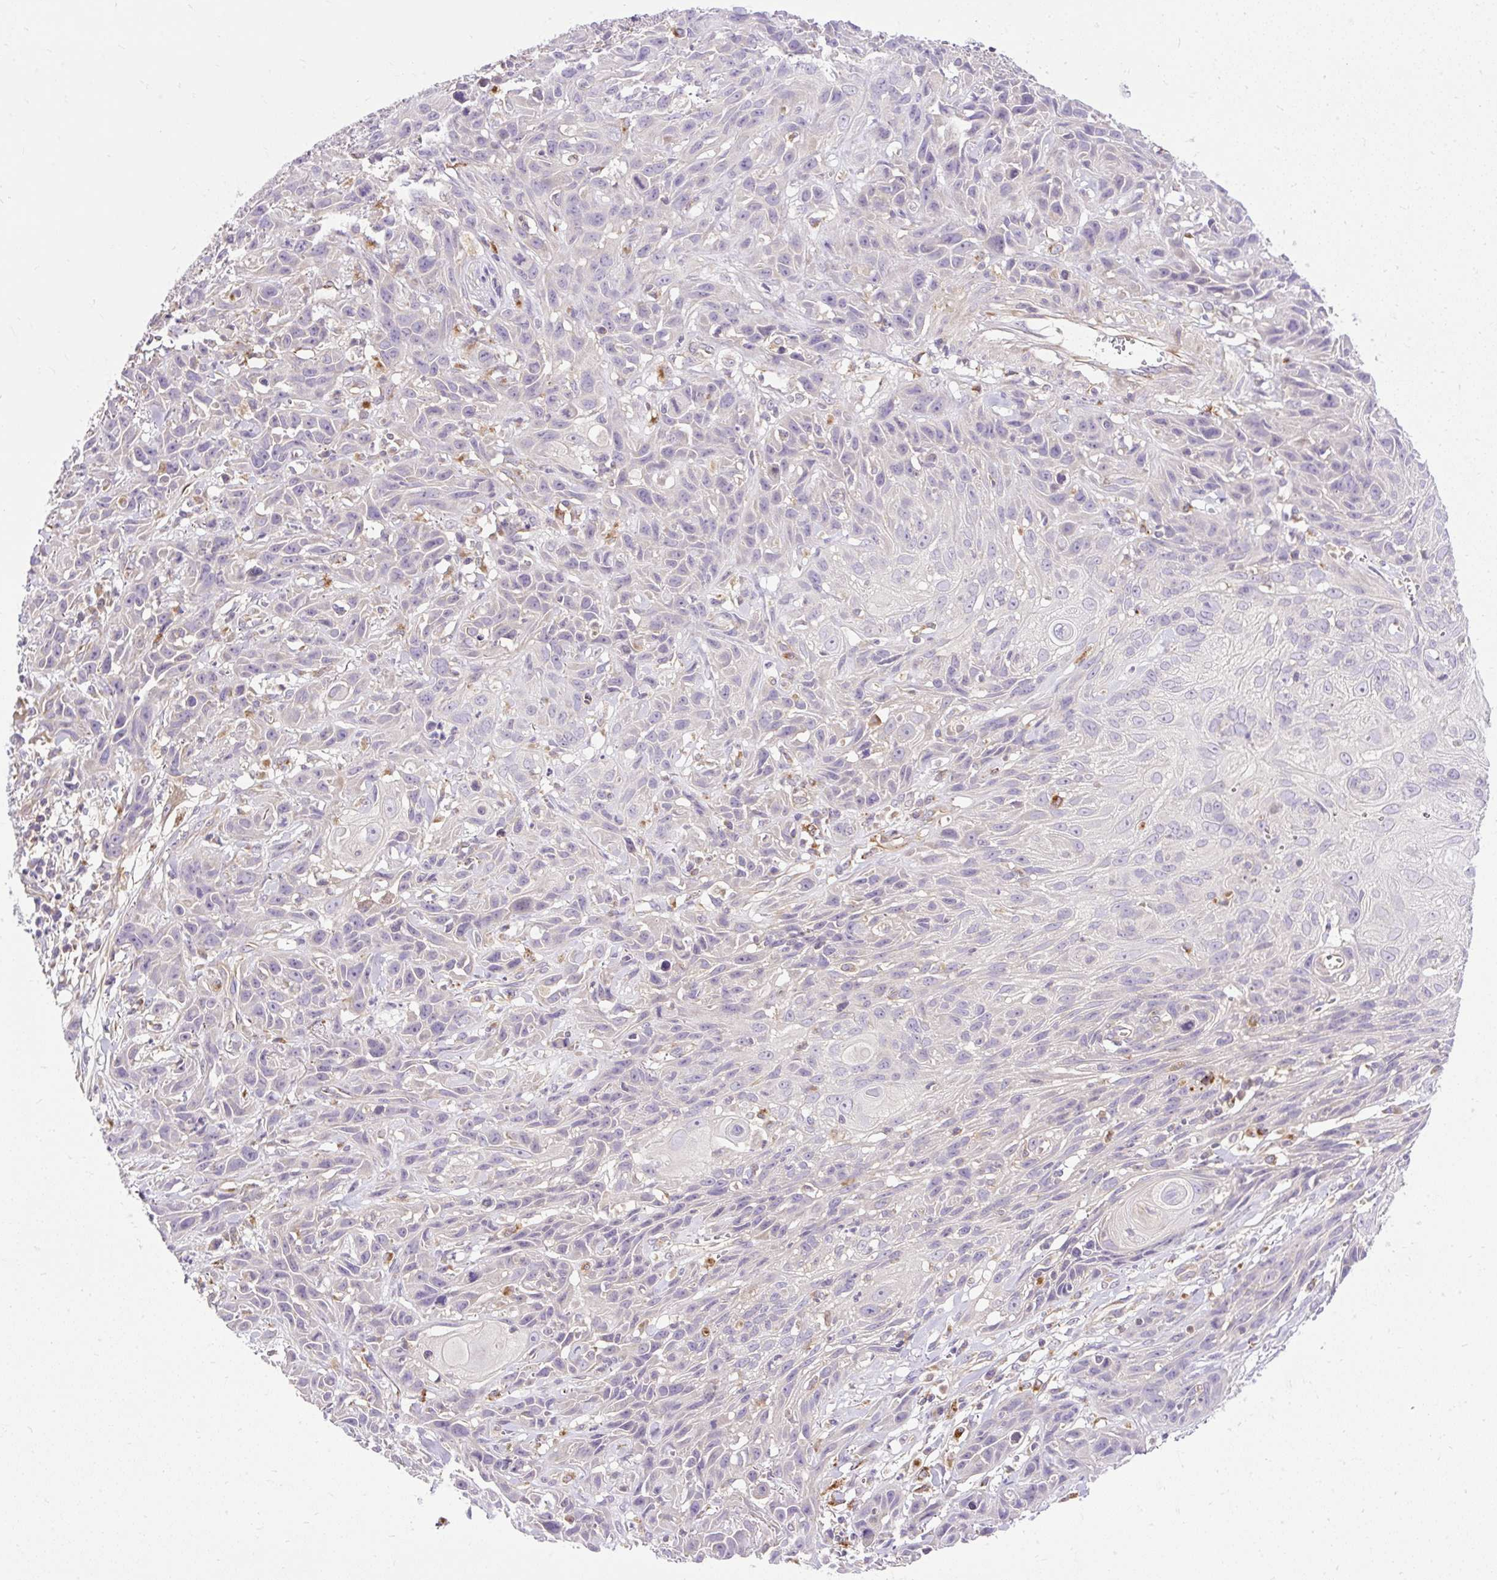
{"staining": {"intensity": "negative", "quantity": "none", "location": "none"}, "tissue": "skin cancer", "cell_type": "Tumor cells", "image_type": "cancer", "snomed": [{"axis": "morphology", "description": "Squamous cell carcinoma, NOS"}, {"axis": "topography", "description": "Skin"}, {"axis": "topography", "description": "Vulva"}], "caption": "Skin cancer was stained to show a protein in brown. There is no significant staining in tumor cells.", "gene": "HEXB", "patient": {"sex": "female", "age": 83}}